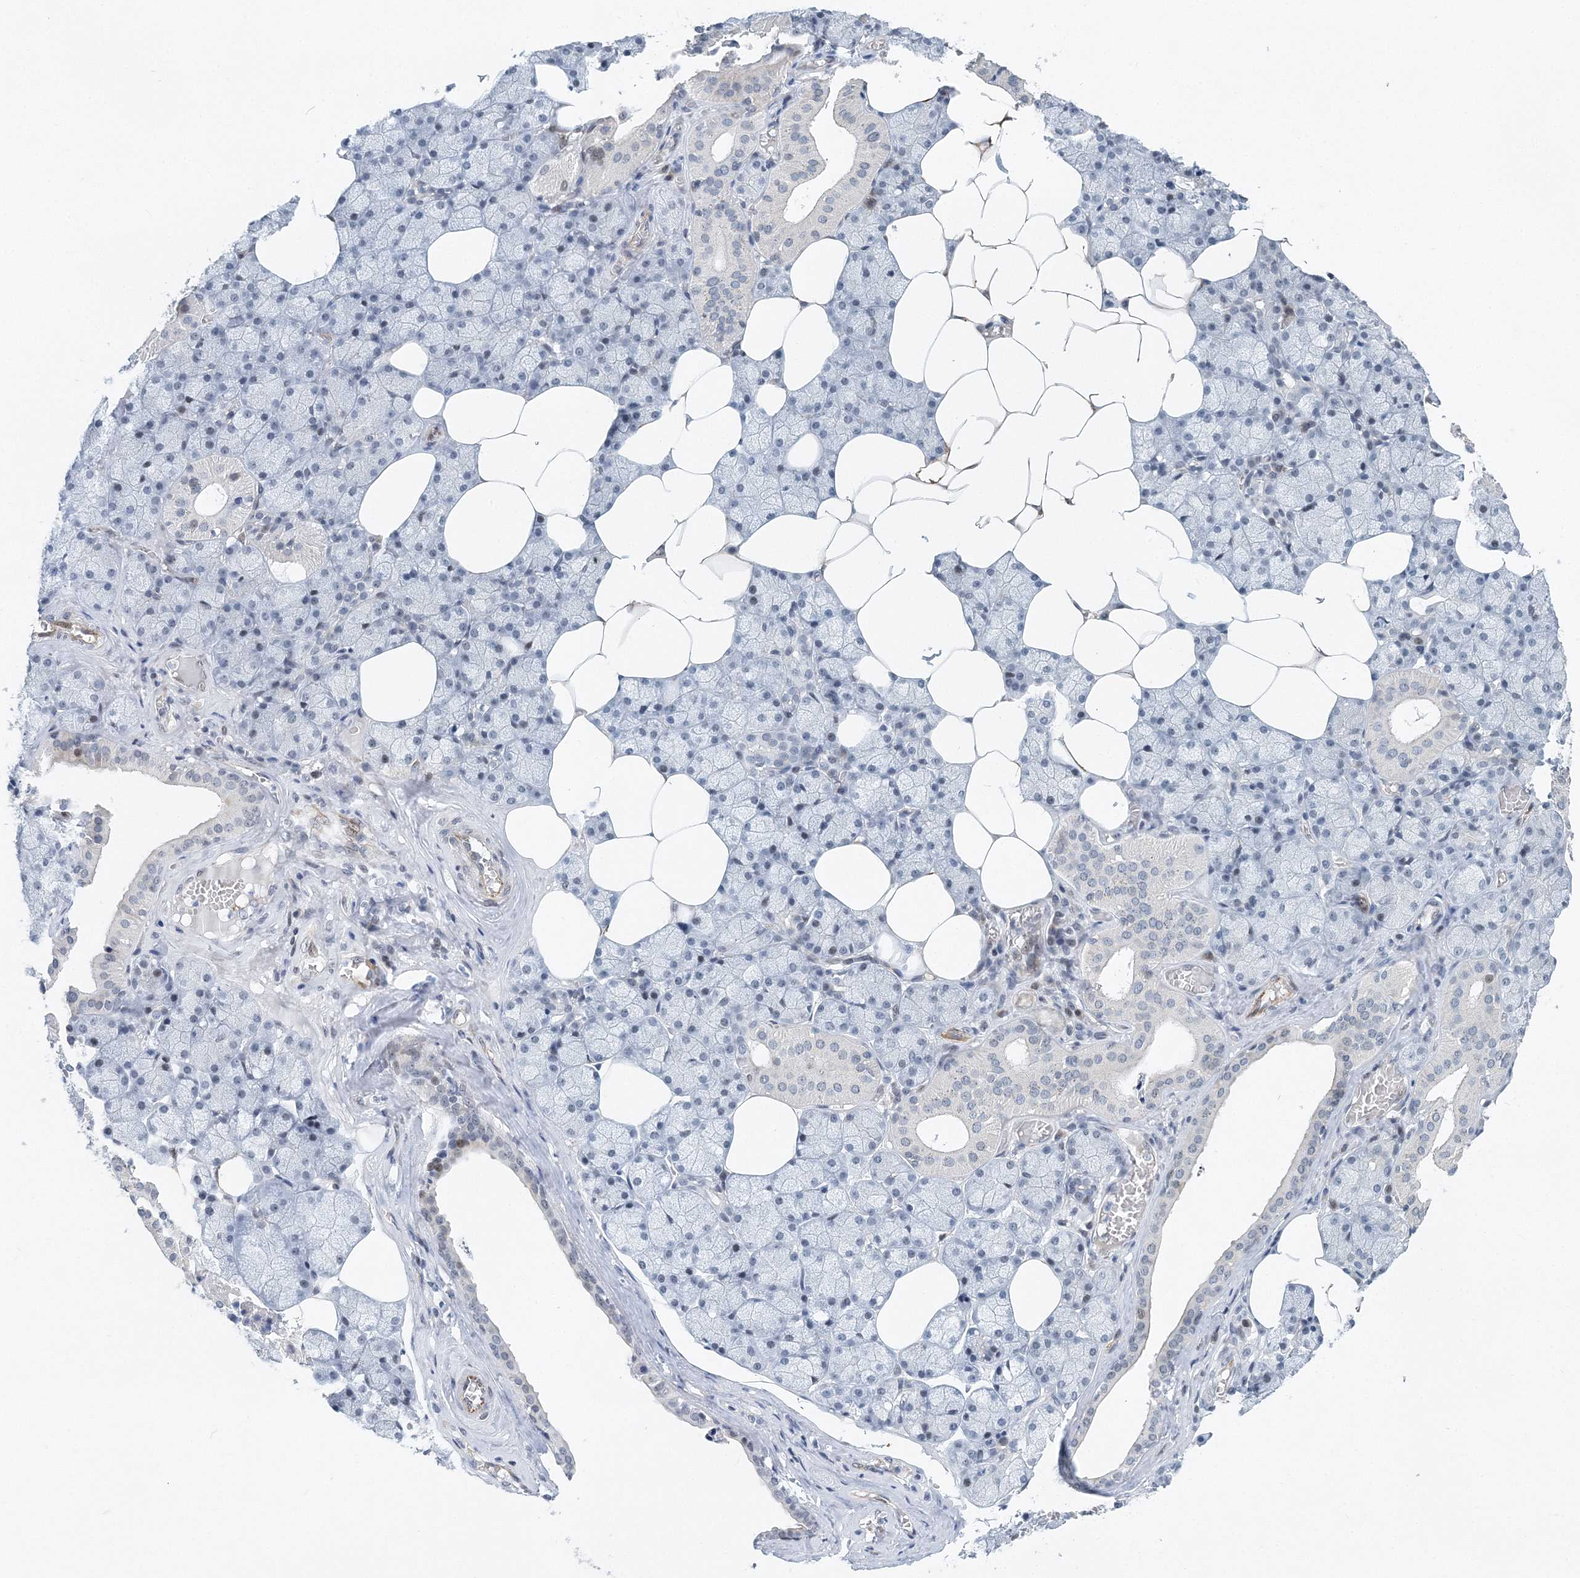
{"staining": {"intensity": "negative", "quantity": "none", "location": "none"}, "tissue": "salivary gland", "cell_type": "Glandular cells", "image_type": "normal", "snomed": [{"axis": "morphology", "description": "Normal tissue, NOS"}, {"axis": "topography", "description": "Salivary gland"}], "caption": "Glandular cells show no significant staining in unremarkable salivary gland. Nuclei are stained in blue.", "gene": "UIMC1", "patient": {"sex": "male", "age": 62}}